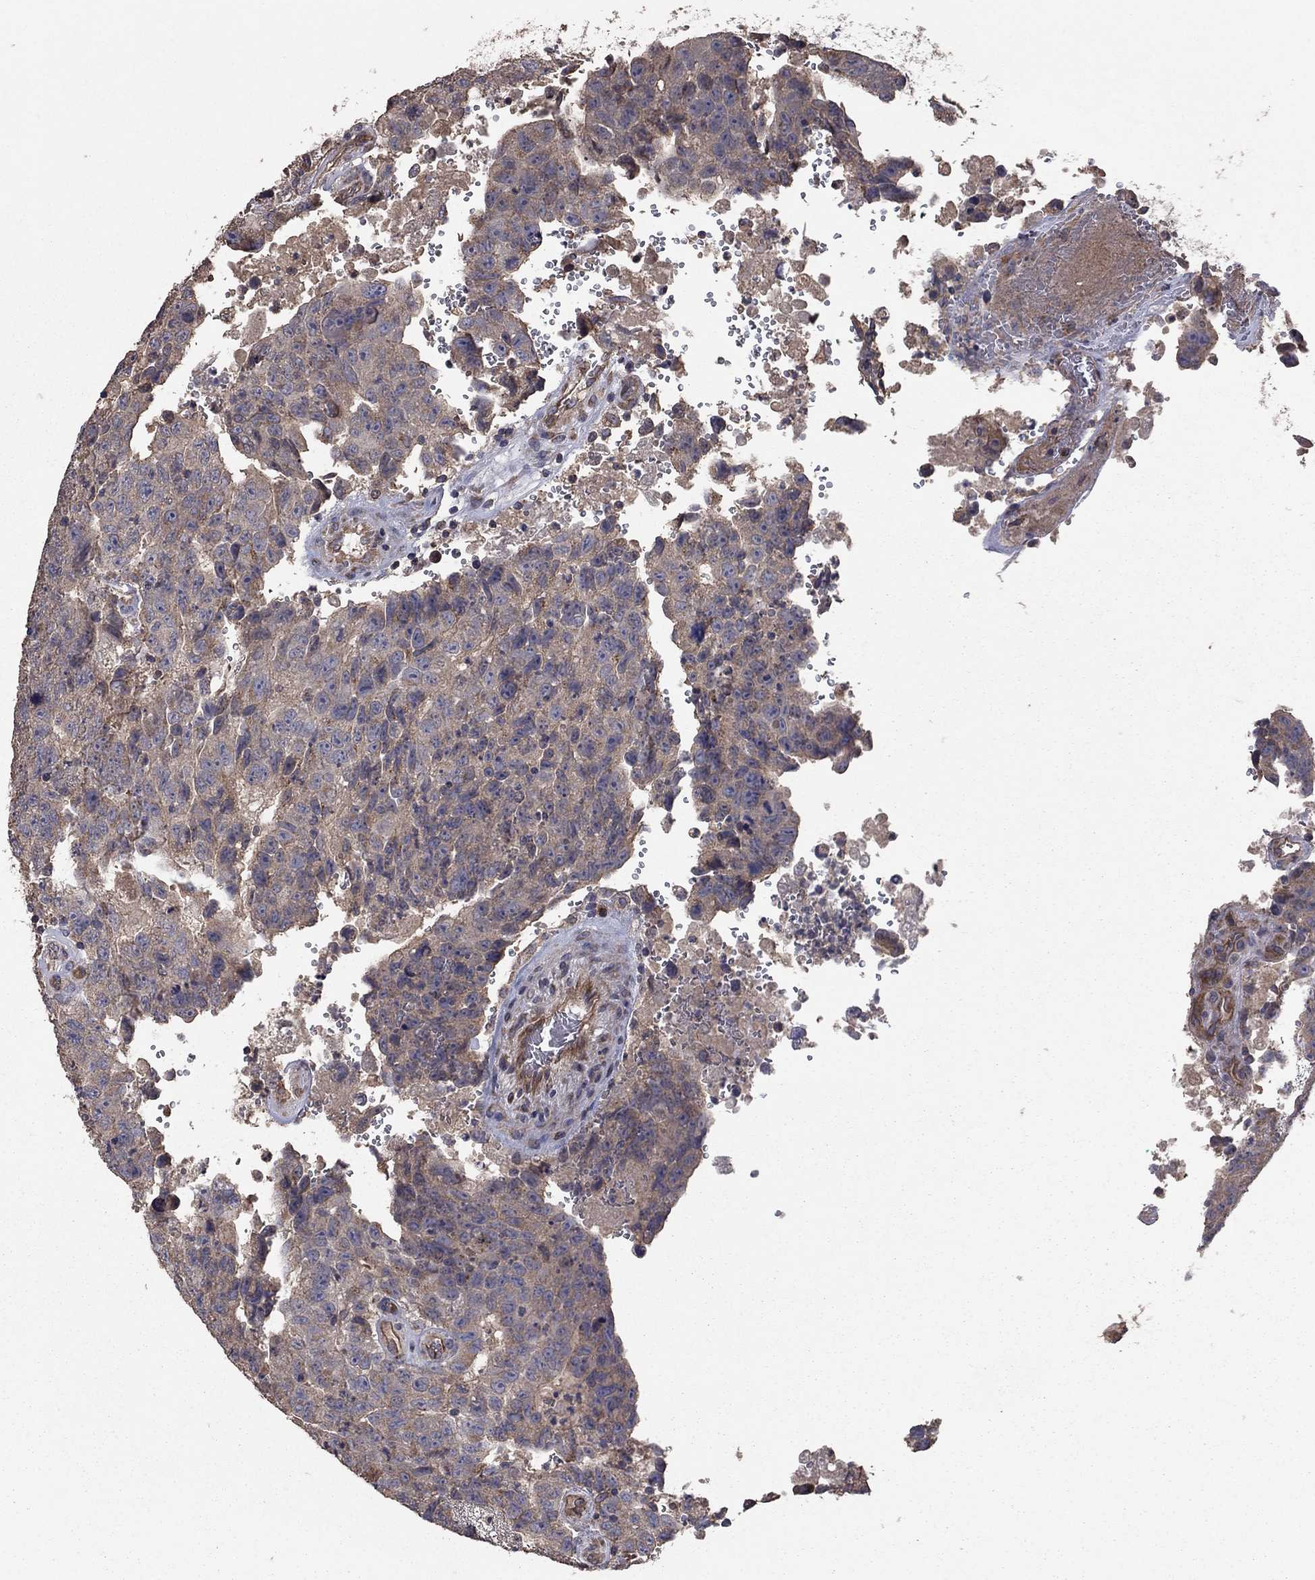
{"staining": {"intensity": "weak", "quantity": "25%-75%", "location": "cytoplasmic/membranous"}, "tissue": "testis cancer", "cell_type": "Tumor cells", "image_type": "cancer", "snomed": [{"axis": "morphology", "description": "Carcinoma, Embryonal, NOS"}, {"axis": "topography", "description": "Testis"}], "caption": "Embryonal carcinoma (testis) was stained to show a protein in brown. There is low levels of weak cytoplasmic/membranous expression in about 25%-75% of tumor cells.", "gene": "FLT4", "patient": {"sex": "male", "age": 24}}